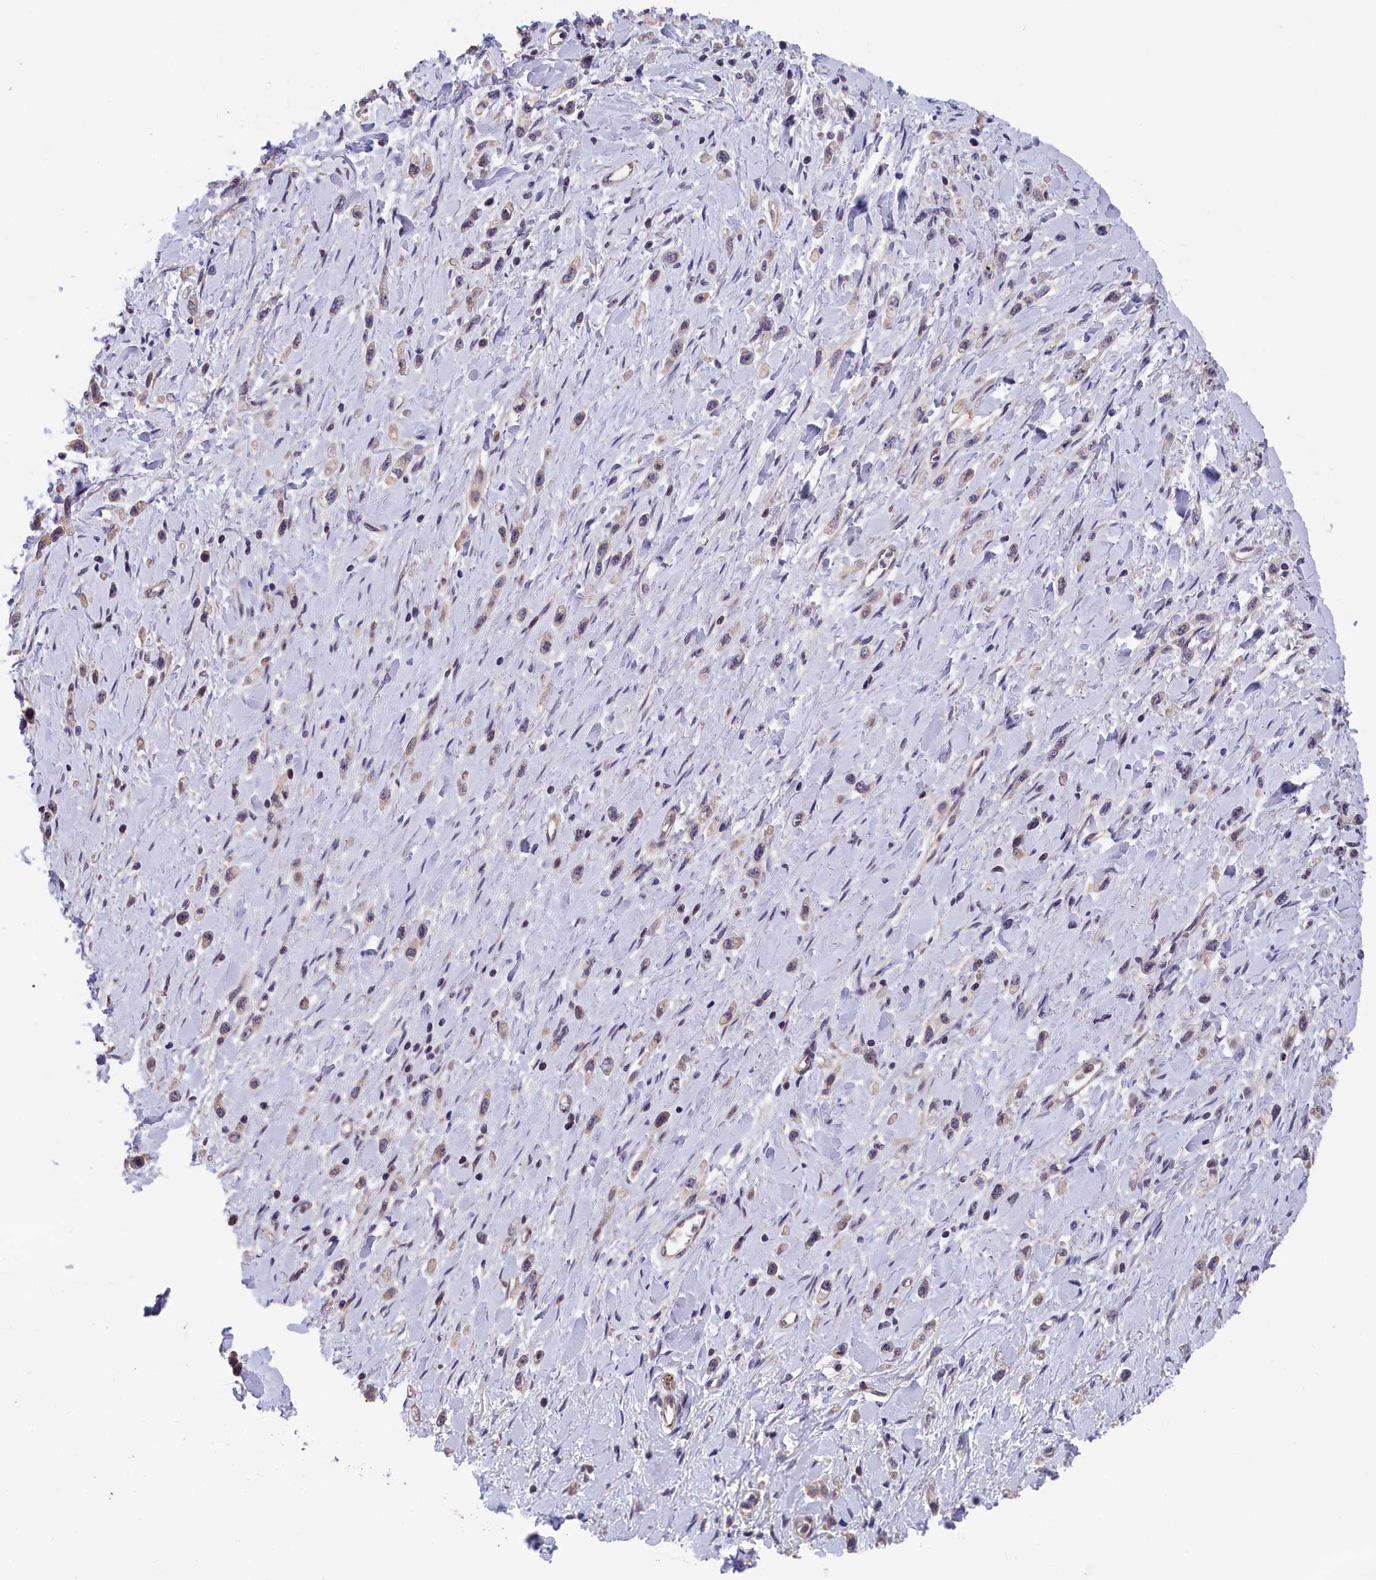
{"staining": {"intensity": "weak", "quantity": "<25%", "location": "cytoplasmic/membranous"}, "tissue": "stomach cancer", "cell_type": "Tumor cells", "image_type": "cancer", "snomed": [{"axis": "morphology", "description": "Adenocarcinoma, NOS"}, {"axis": "topography", "description": "Stomach"}], "caption": "IHC histopathology image of stomach adenocarcinoma stained for a protein (brown), which demonstrates no expression in tumor cells.", "gene": "TMEM116", "patient": {"sex": "female", "age": 65}}